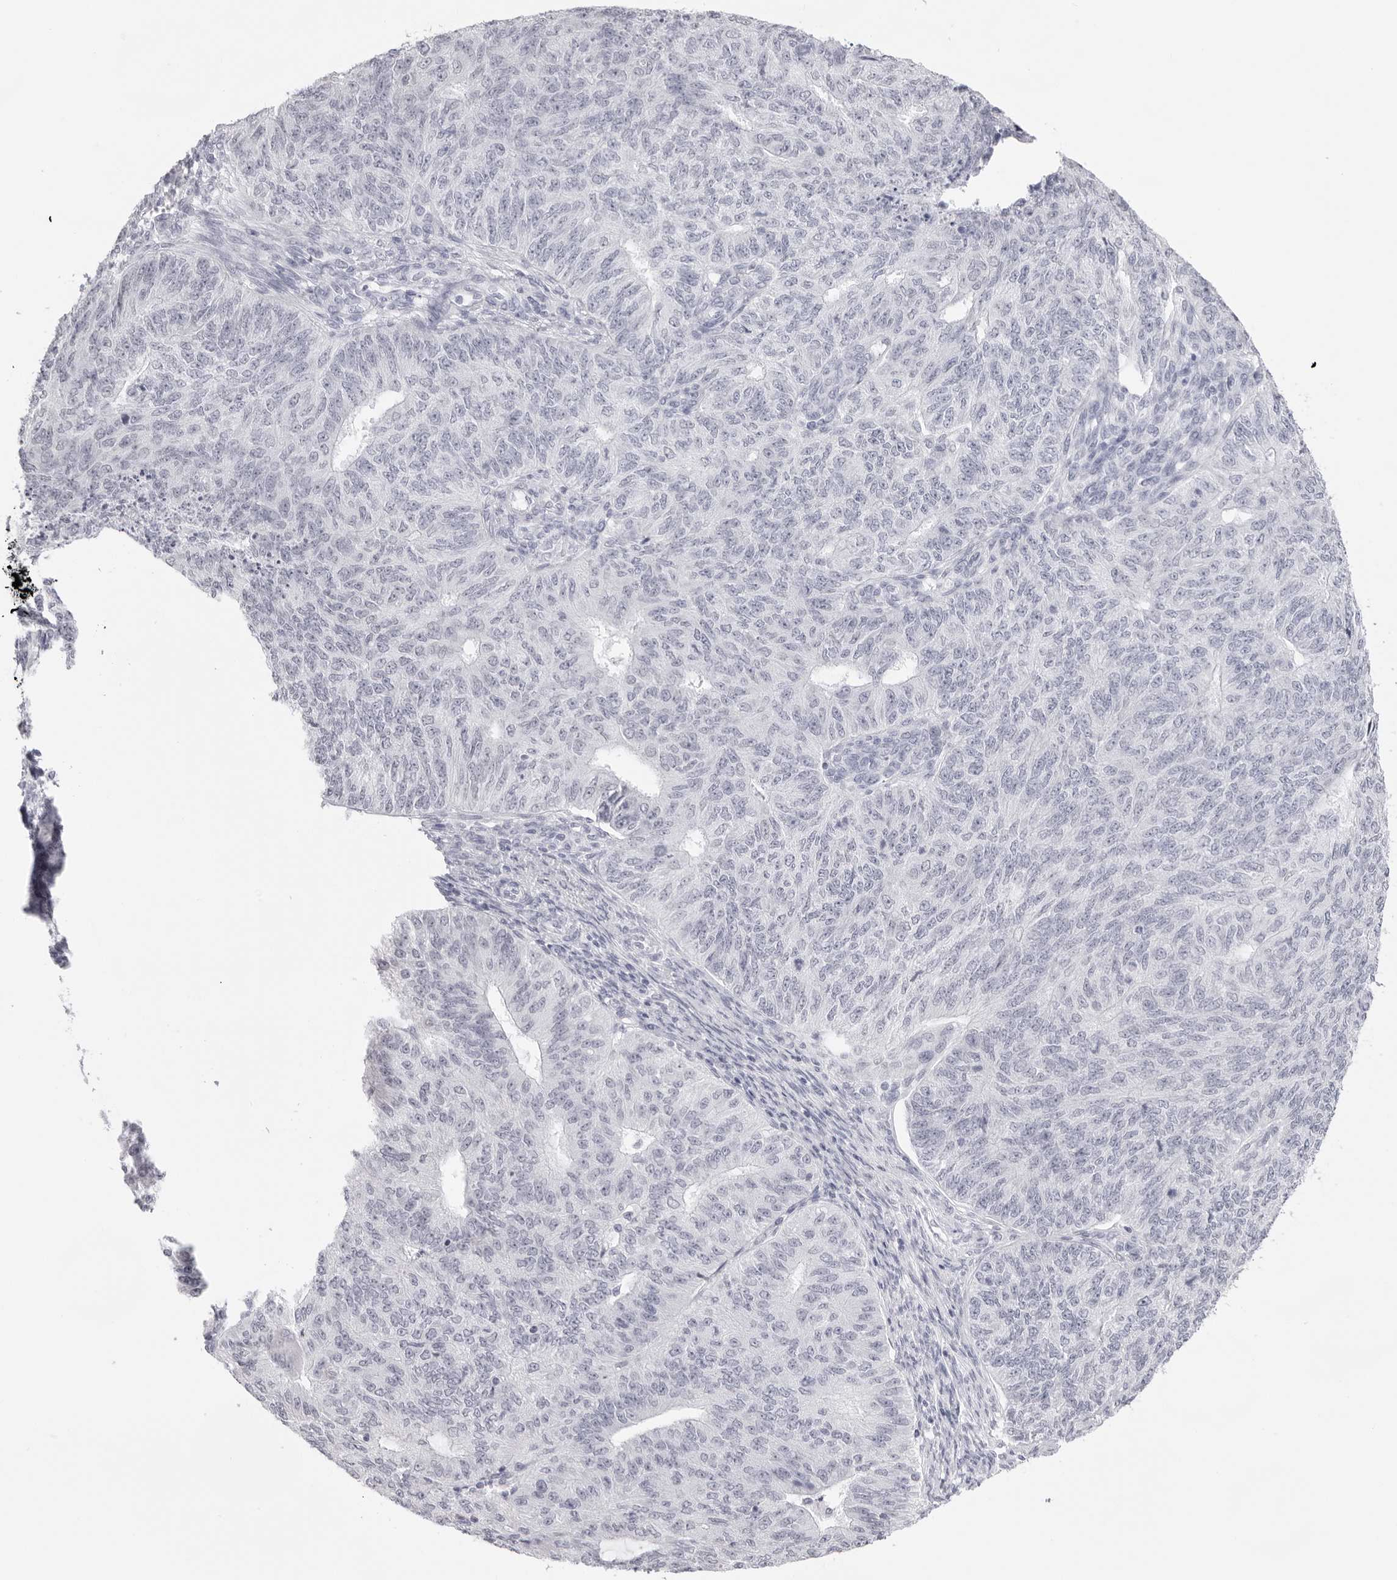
{"staining": {"intensity": "negative", "quantity": "none", "location": "none"}, "tissue": "endometrial cancer", "cell_type": "Tumor cells", "image_type": "cancer", "snomed": [{"axis": "morphology", "description": "Adenocarcinoma, NOS"}, {"axis": "topography", "description": "Endometrium"}], "caption": "Tumor cells show no significant staining in endometrial cancer (adenocarcinoma).", "gene": "KLK12", "patient": {"sex": "female", "age": 32}}